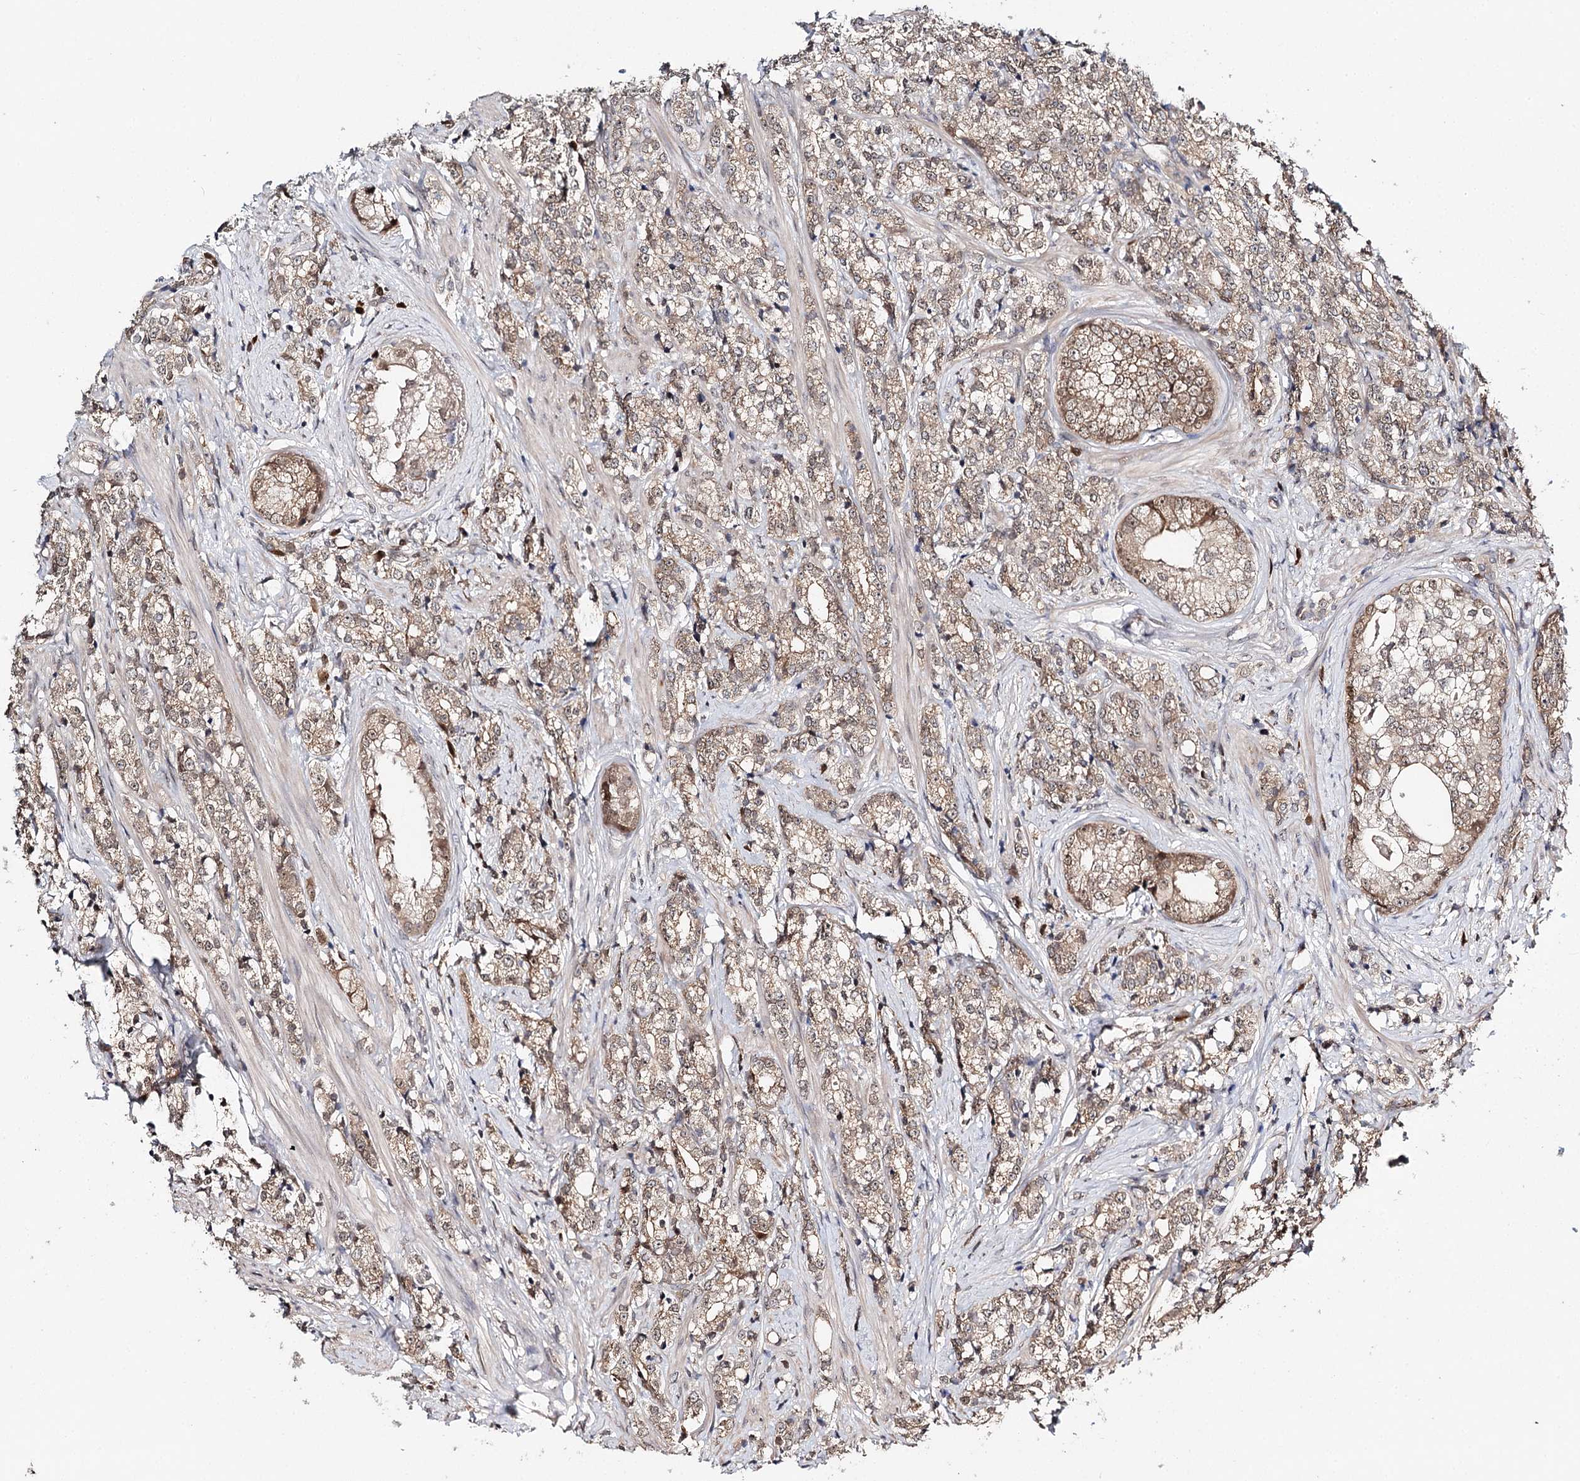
{"staining": {"intensity": "weak", "quantity": ">75%", "location": "cytoplasmic/membranous"}, "tissue": "prostate cancer", "cell_type": "Tumor cells", "image_type": "cancer", "snomed": [{"axis": "morphology", "description": "Adenocarcinoma, High grade"}, {"axis": "topography", "description": "Prostate"}], "caption": "Protein analysis of prostate cancer tissue shows weak cytoplasmic/membranous staining in approximately >75% of tumor cells. The staining was performed using DAB to visualize the protein expression in brown, while the nuclei were stained in blue with hematoxylin (Magnification: 20x).", "gene": "NOPCHAP1", "patient": {"sex": "male", "age": 69}}